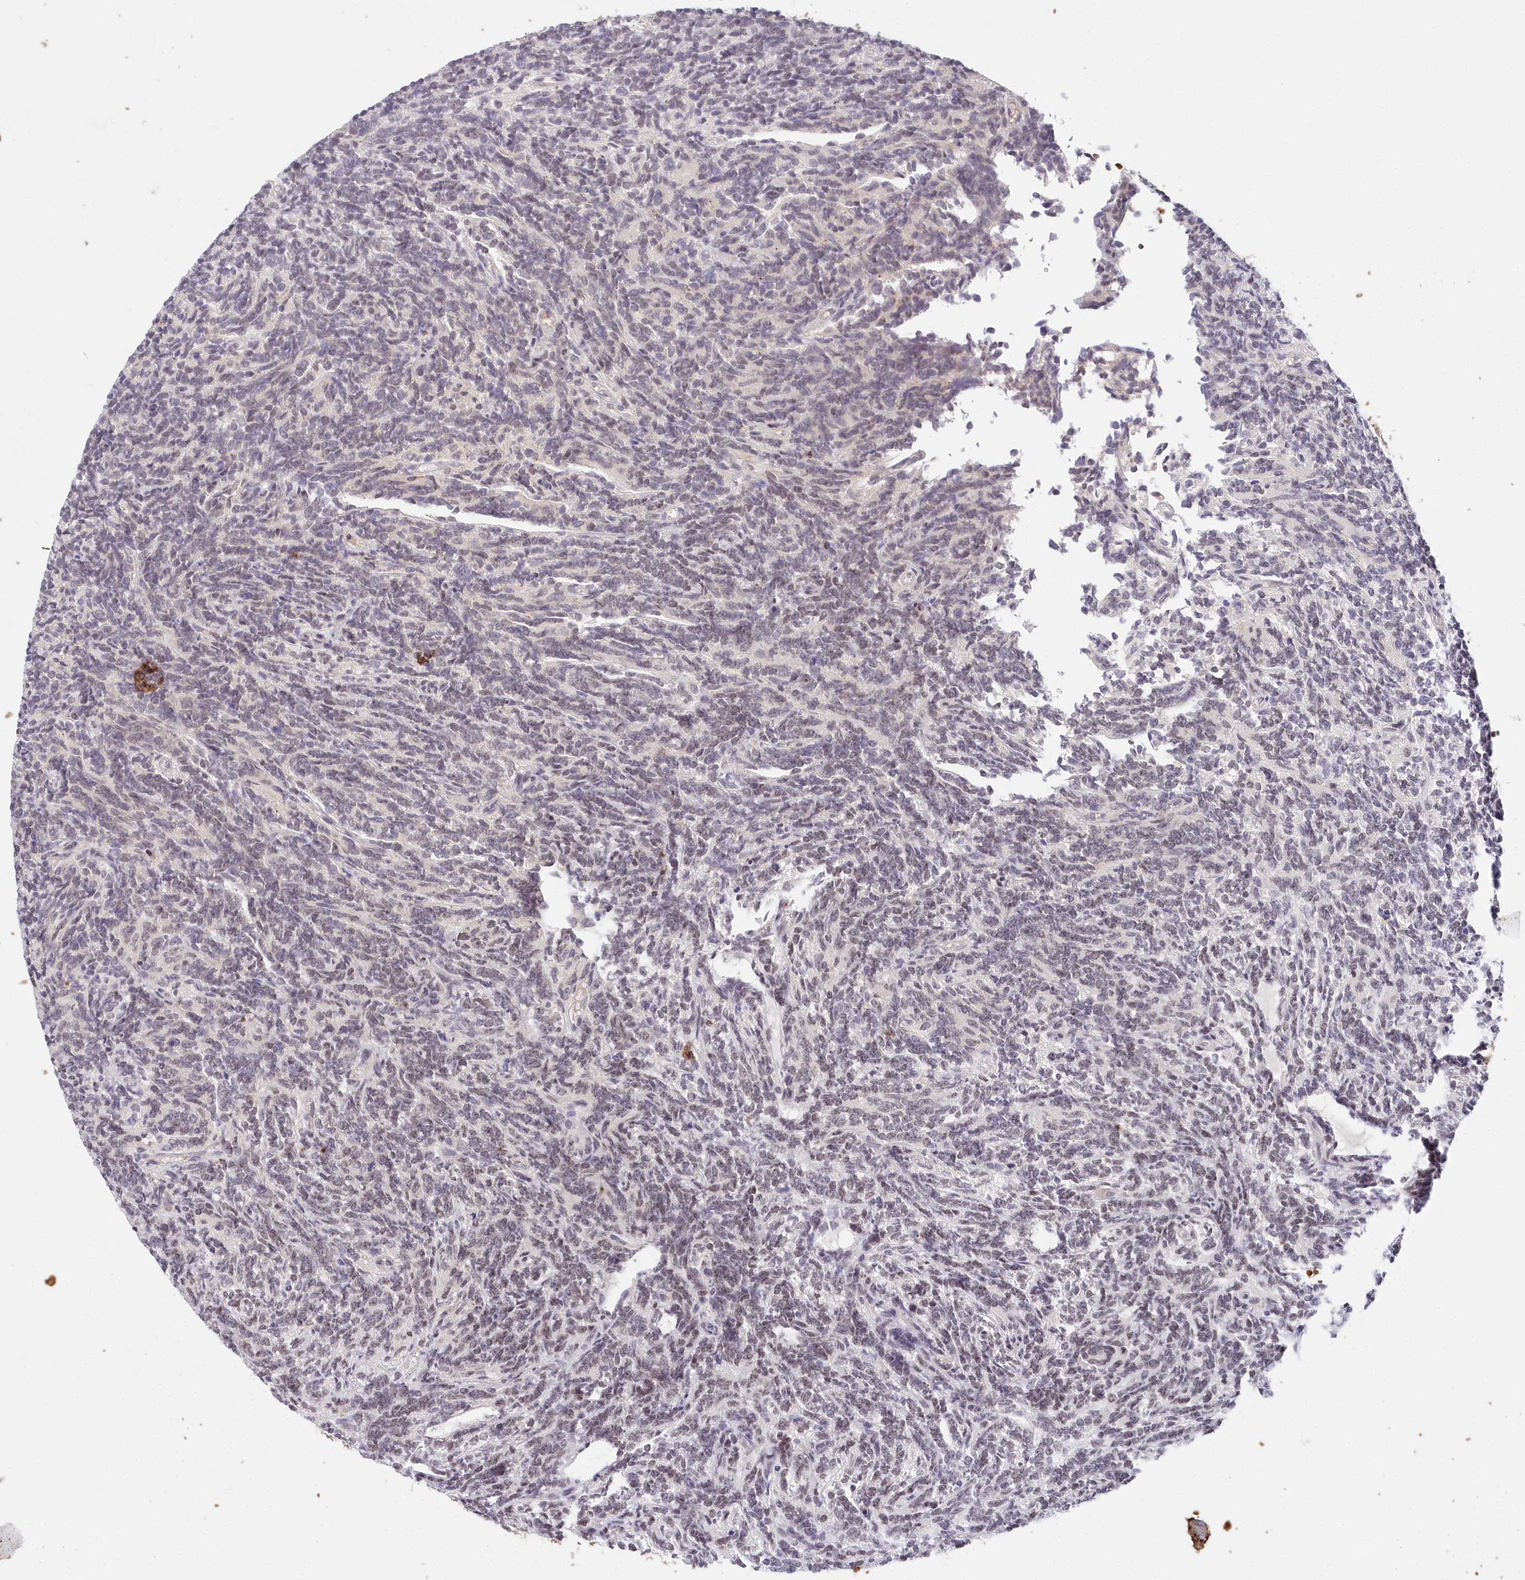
{"staining": {"intensity": "weak", "quantity": "25%-75%", "location": "nuclear"}, "tissue": "glioma", "cell_type": "Tumor cells", "image_type": "cancer", "snomed": [{"axis": "morphology", "description": "Glioma, malignant, Low grade"}, {"axis": "topography", "description": "Brain"}], "caption": "Human malignant glioma (low-grade) stained with a brown dye demonstrates weak nuclear positive expression in about 25%-75% of tumor cells.", "gene": "CCDC65", "patient": {"sex": "female", "age": 1}}